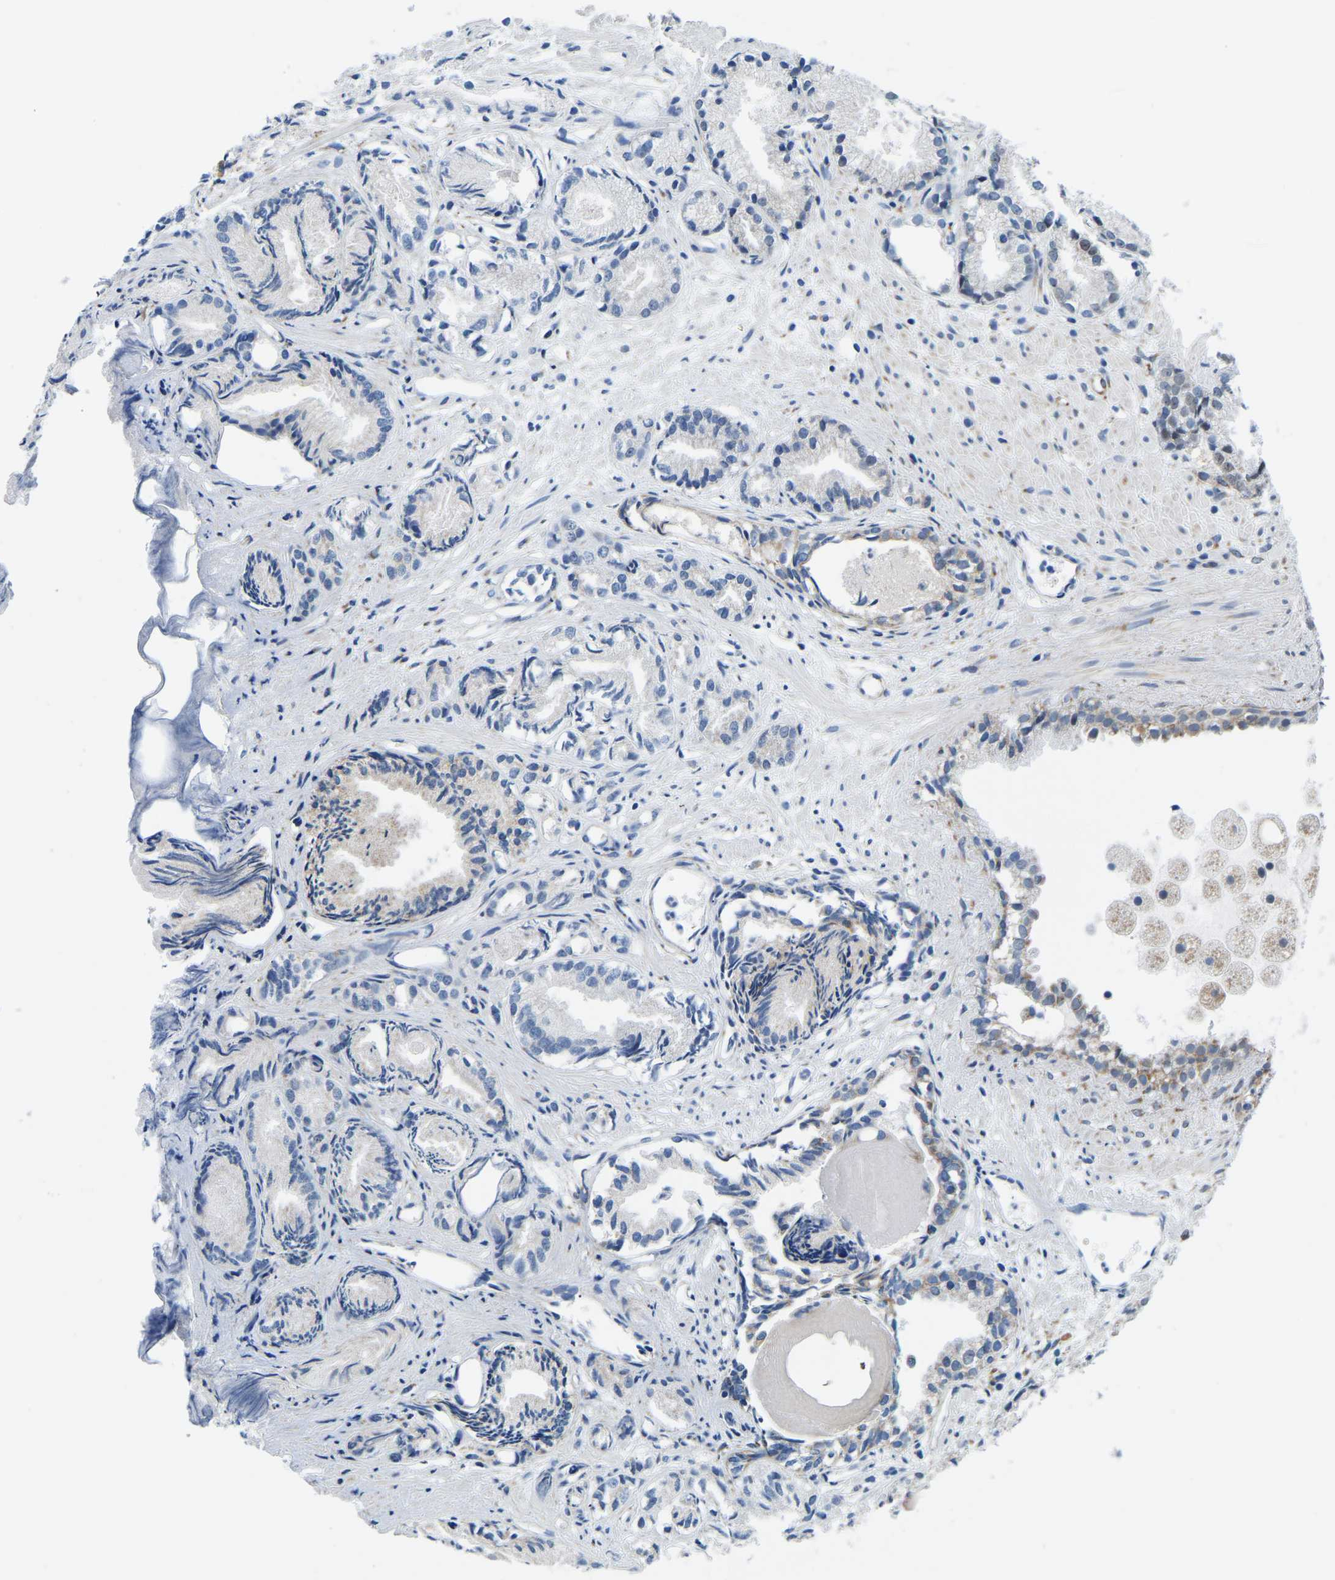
{"staining": {"intensity": "weak", "quantity": "<25%", "location": "cytoplasmic/membranous,nuclear"}, "tissue": "prostate cancer", "cell_type": "Tumor cells", "image_type": "cancer", "snomed": [{"axis": "morphology", "description": "Adenocarcinoma, Low grade"}, {"axis": "topography", "description": "Prostate"}], "caption": "Tumor cells show no significant expression in prostate cancer (low-grade adenocarcinoma).", "gene": "BNIP3L", "patient": {"sex": "male", "age": 72}}